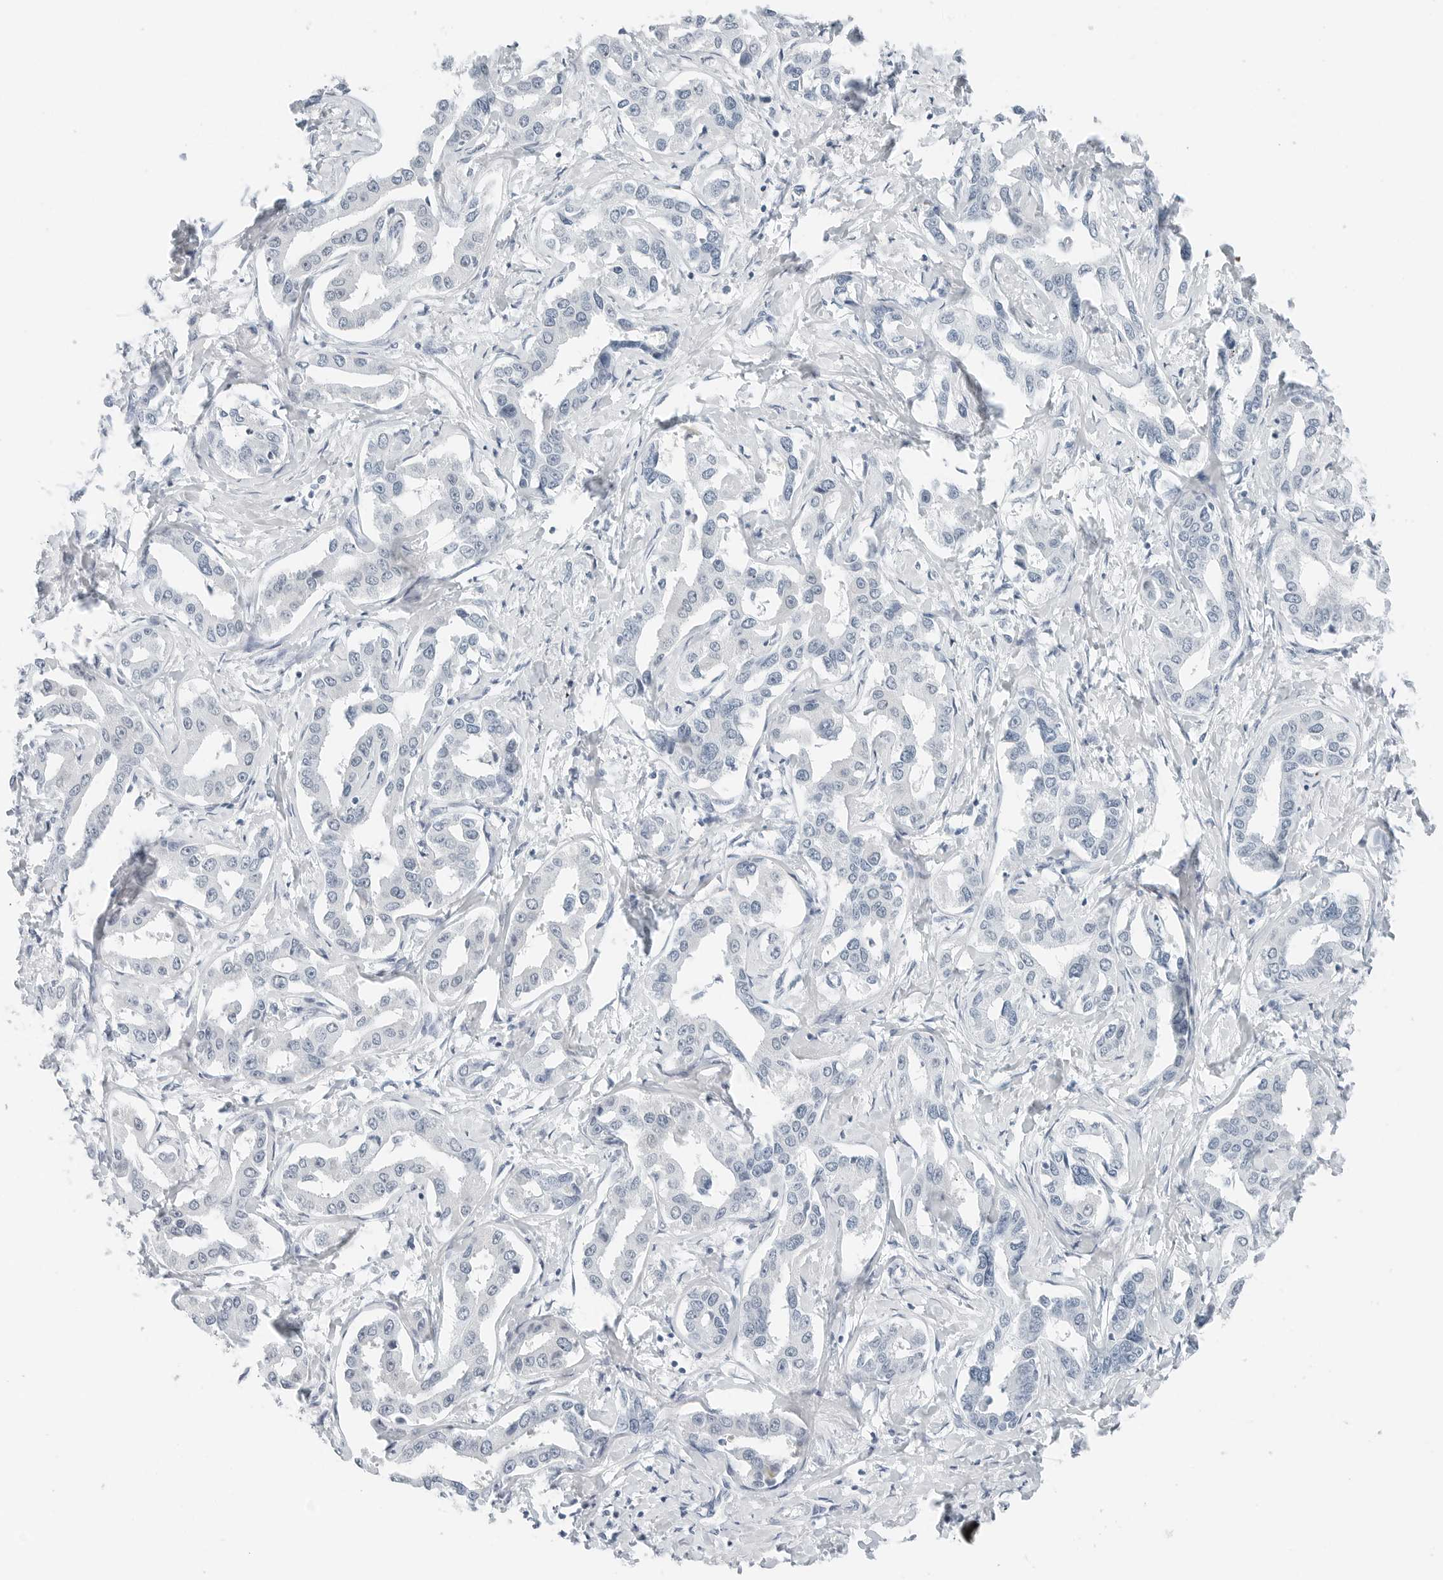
{"staining": {"intensity": "negative", "quantity": "none", "location": "none"}, "tissue": "liver cancer", "cell_type": "Tumor cells", "image_type": "cancer", "snomed": [{"axis": "morphology", "description": "Cholangiocarcinoma"}, {"axis": "topography", "description": "Liver"}], "caption": "Immunohistochemical staining of liver cancer (cholangiocarcinoma) displays no significant expression in tumor cells. The staining is performed using DAB (3,3'-diaminobenzidine) brown chromogen with nuclei counter-stained in using hematoxylin.", "gene": "NTMT2", "patient": {"sex": "male", "age": 59}}